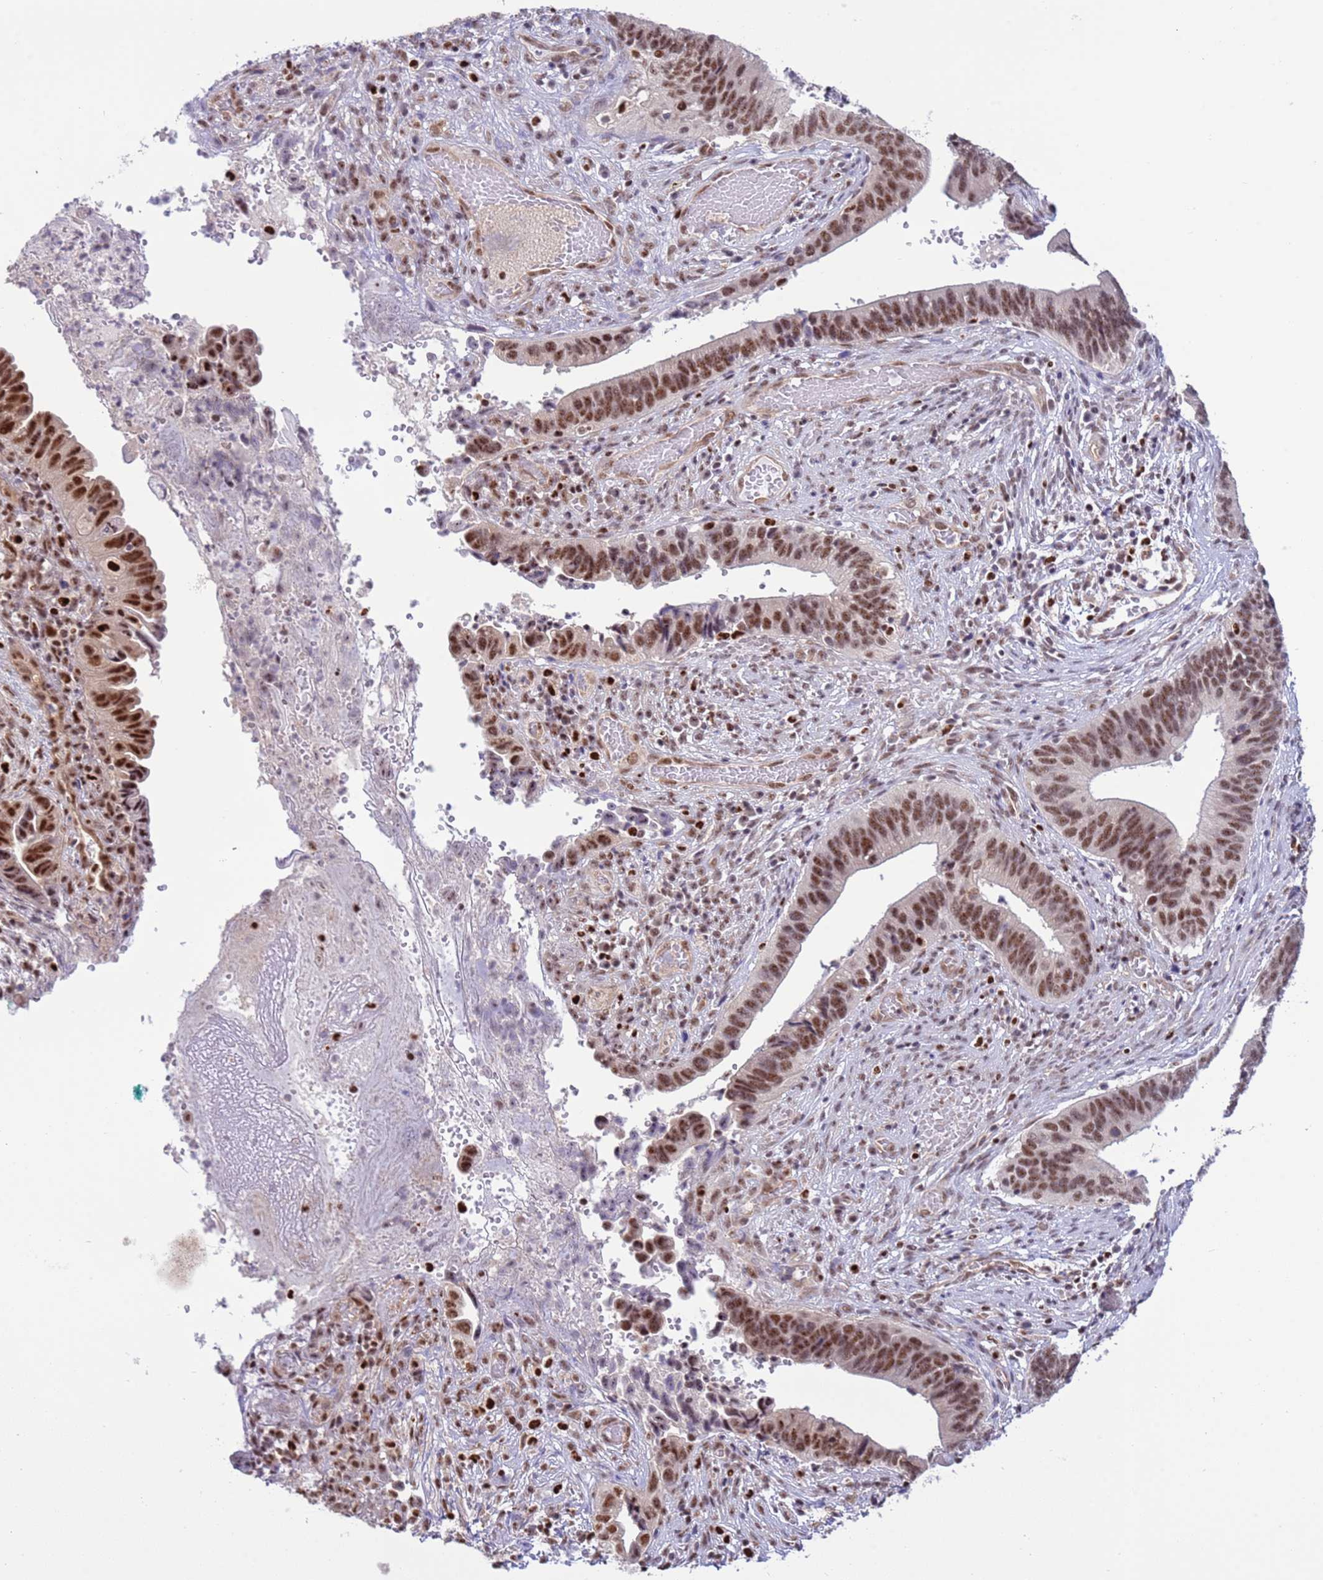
{"staining": {"intensity": "moderate", "quantity": ">75%", "location": "nuclear"}, "tissue": "cervical cancer", "cell_type": "Tumor cells", "image_type": "cancer", "snomed": [{"axis": "morphology", "description": "Adenocarcinoma, NOS"}, {"axis": "topography", "description": "Cervix"}], "caption": "A micrograph of cervical adenocarcinoma stained for a protein displays moderate nuclear brown staining in tumor cells. (DAB (3,3'-diaminobenzidine) IHC, brown staining for protein, blue staining for nuclei).", "gene": "PRPF6", "patient": {"sex": "female", "age": 42}}